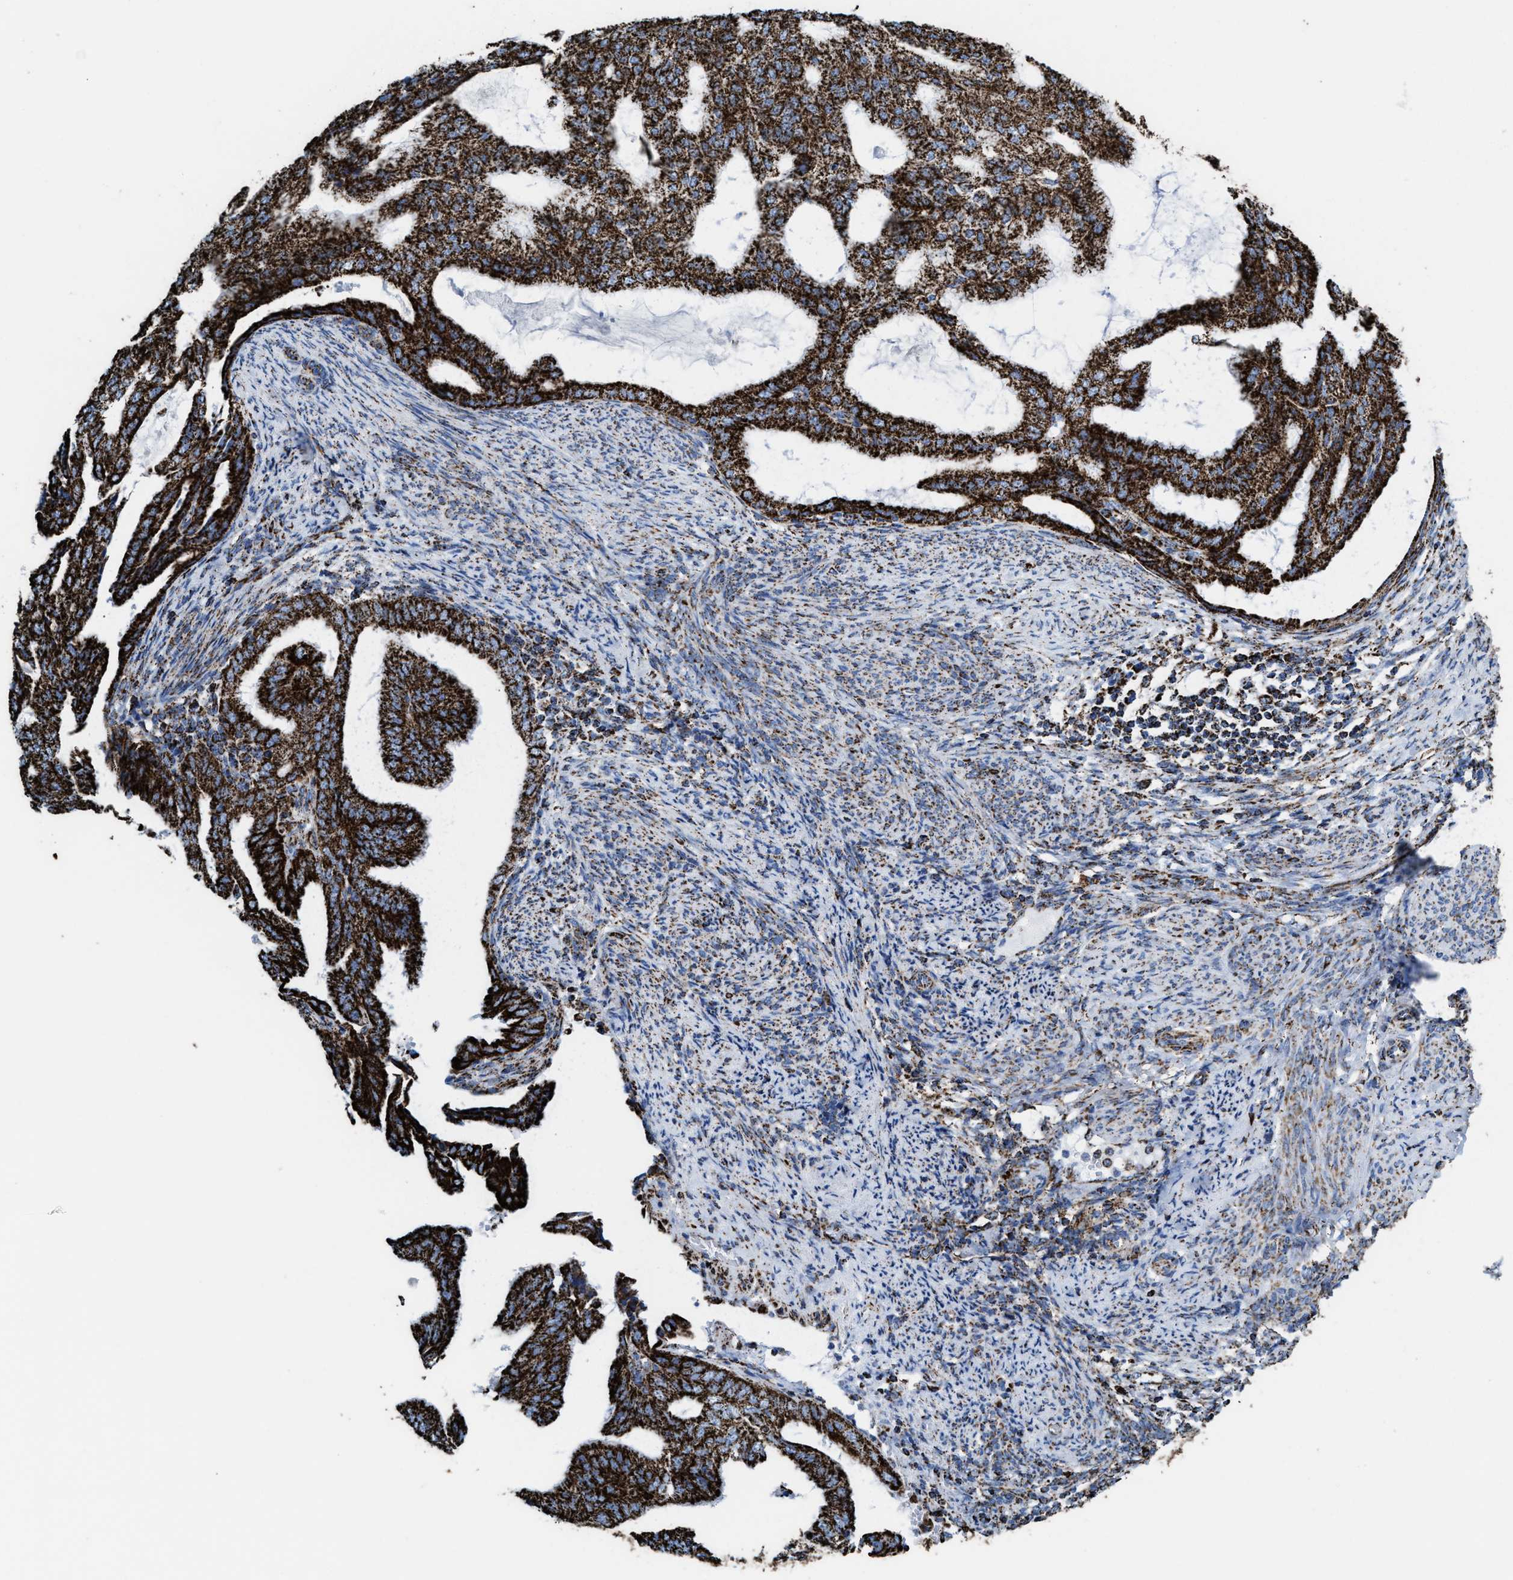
{"staining": {"intensity": "strong", "quantity": ">75%", "location": "cytoplasmic/membranous"}, "tissue": "endometrial cancer", "cell_type": "Tumor cells", "image_type": "cancer", "snomed": [{"axis": "morphology", "description": "Adenocarcinoma, NOS"}, {"axis": "topography", "description": "Endometrium"}], "caption": "Human endometrial adenocarcinoma stained for a protein (brown) reveals strong cytoplasmic/membranous positive staining in about >75% of tumor cells.", "gene": "ECHS1", "patient": {"sex": "female", "age": 58}}